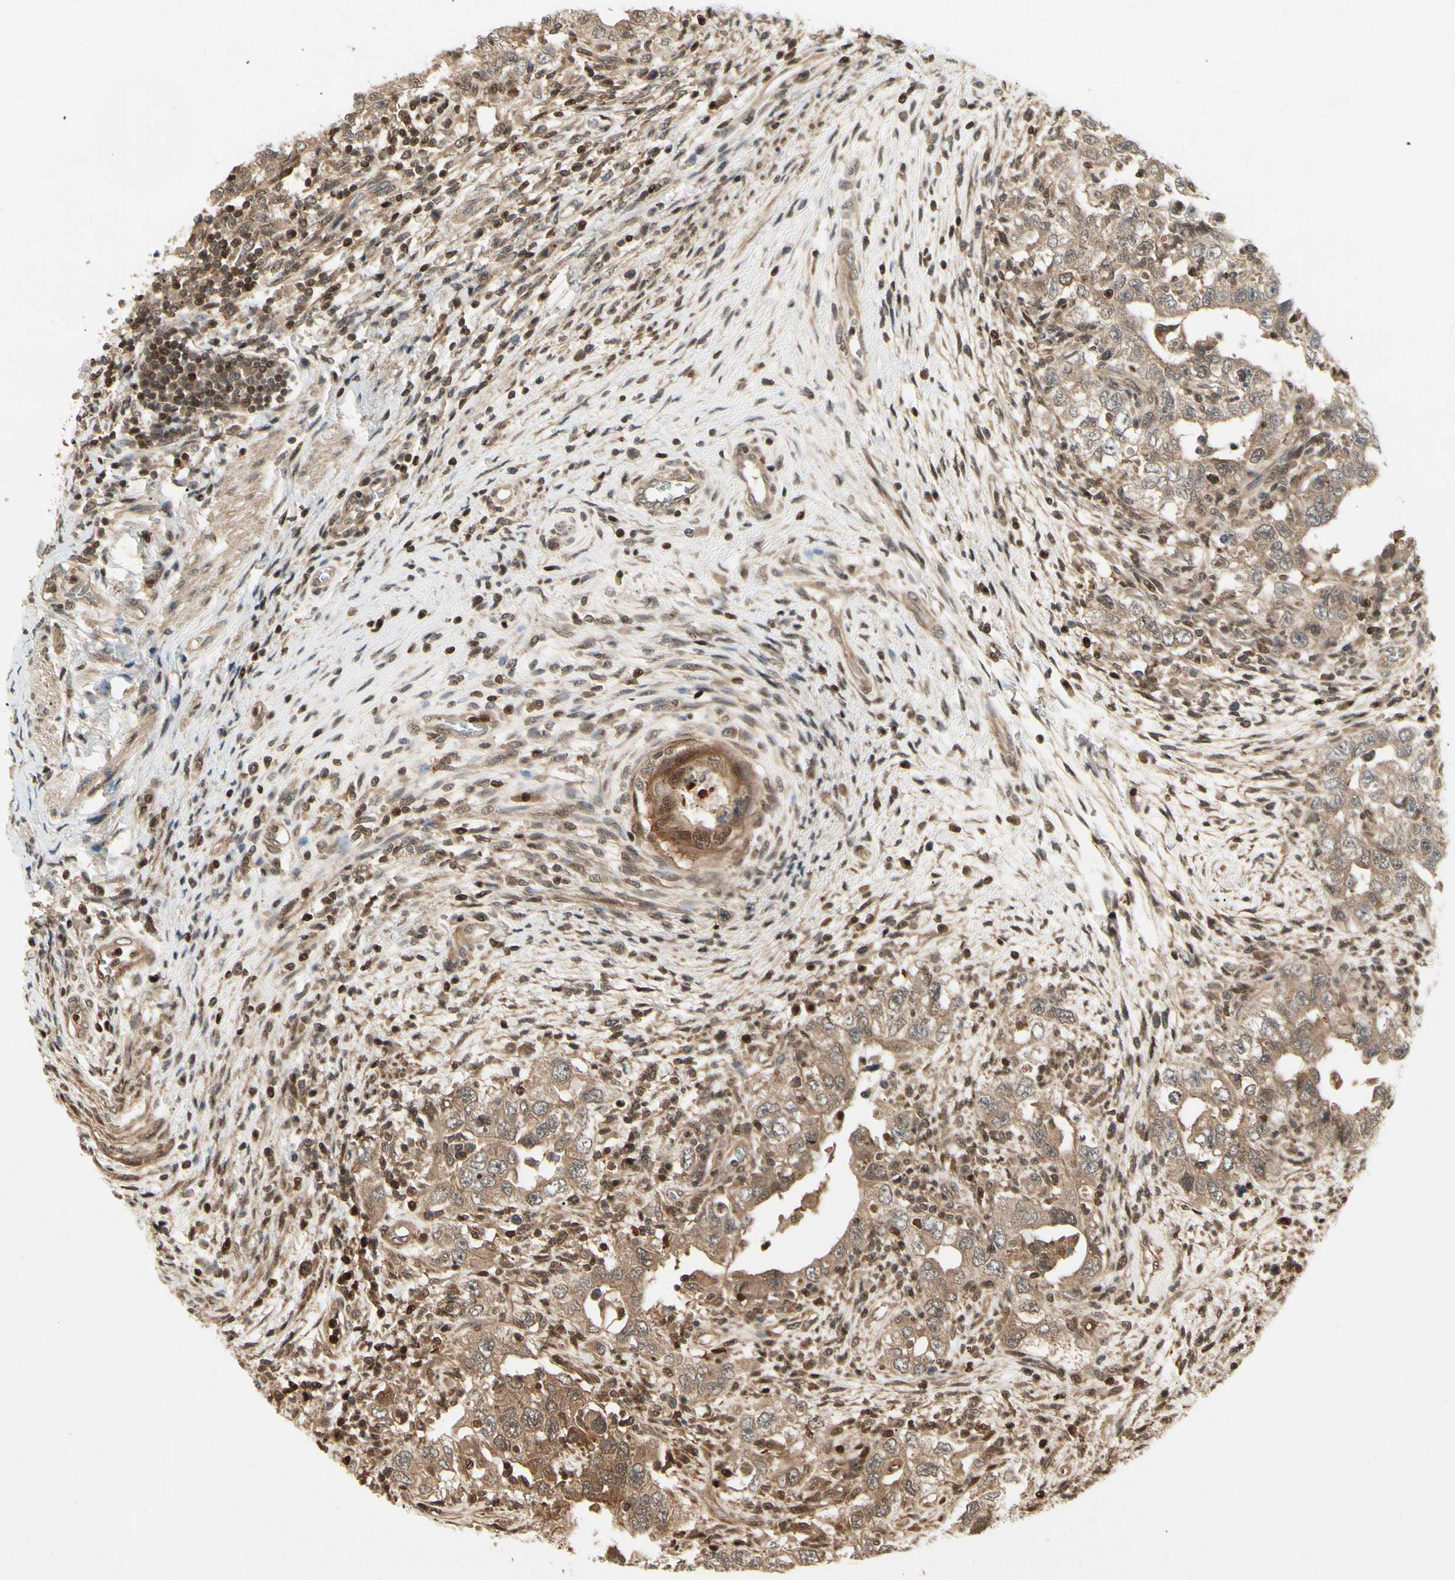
{"staining": {"intensity": "moderate", "quantity": ">75%", "location": "cytoplasmic/membranous"}, "tissue": "testis cancer", "cell_type": "Tumor cells", "image_type": "cancer", "snomed": [{"axis": "morphology", "description": "Carcinoma, Embryonal, NOS"}, {"axis": "topography", "description": "Testis"}], "caption": "This is a photomicrograph of IHC staining of testis cancer (embryonal carcinoma), which shows moderate expression in the cytoplasmic/membranous of tumor cells.", "gene": "YWHAQ", "patient": {"sex": "male", "age": 26}}